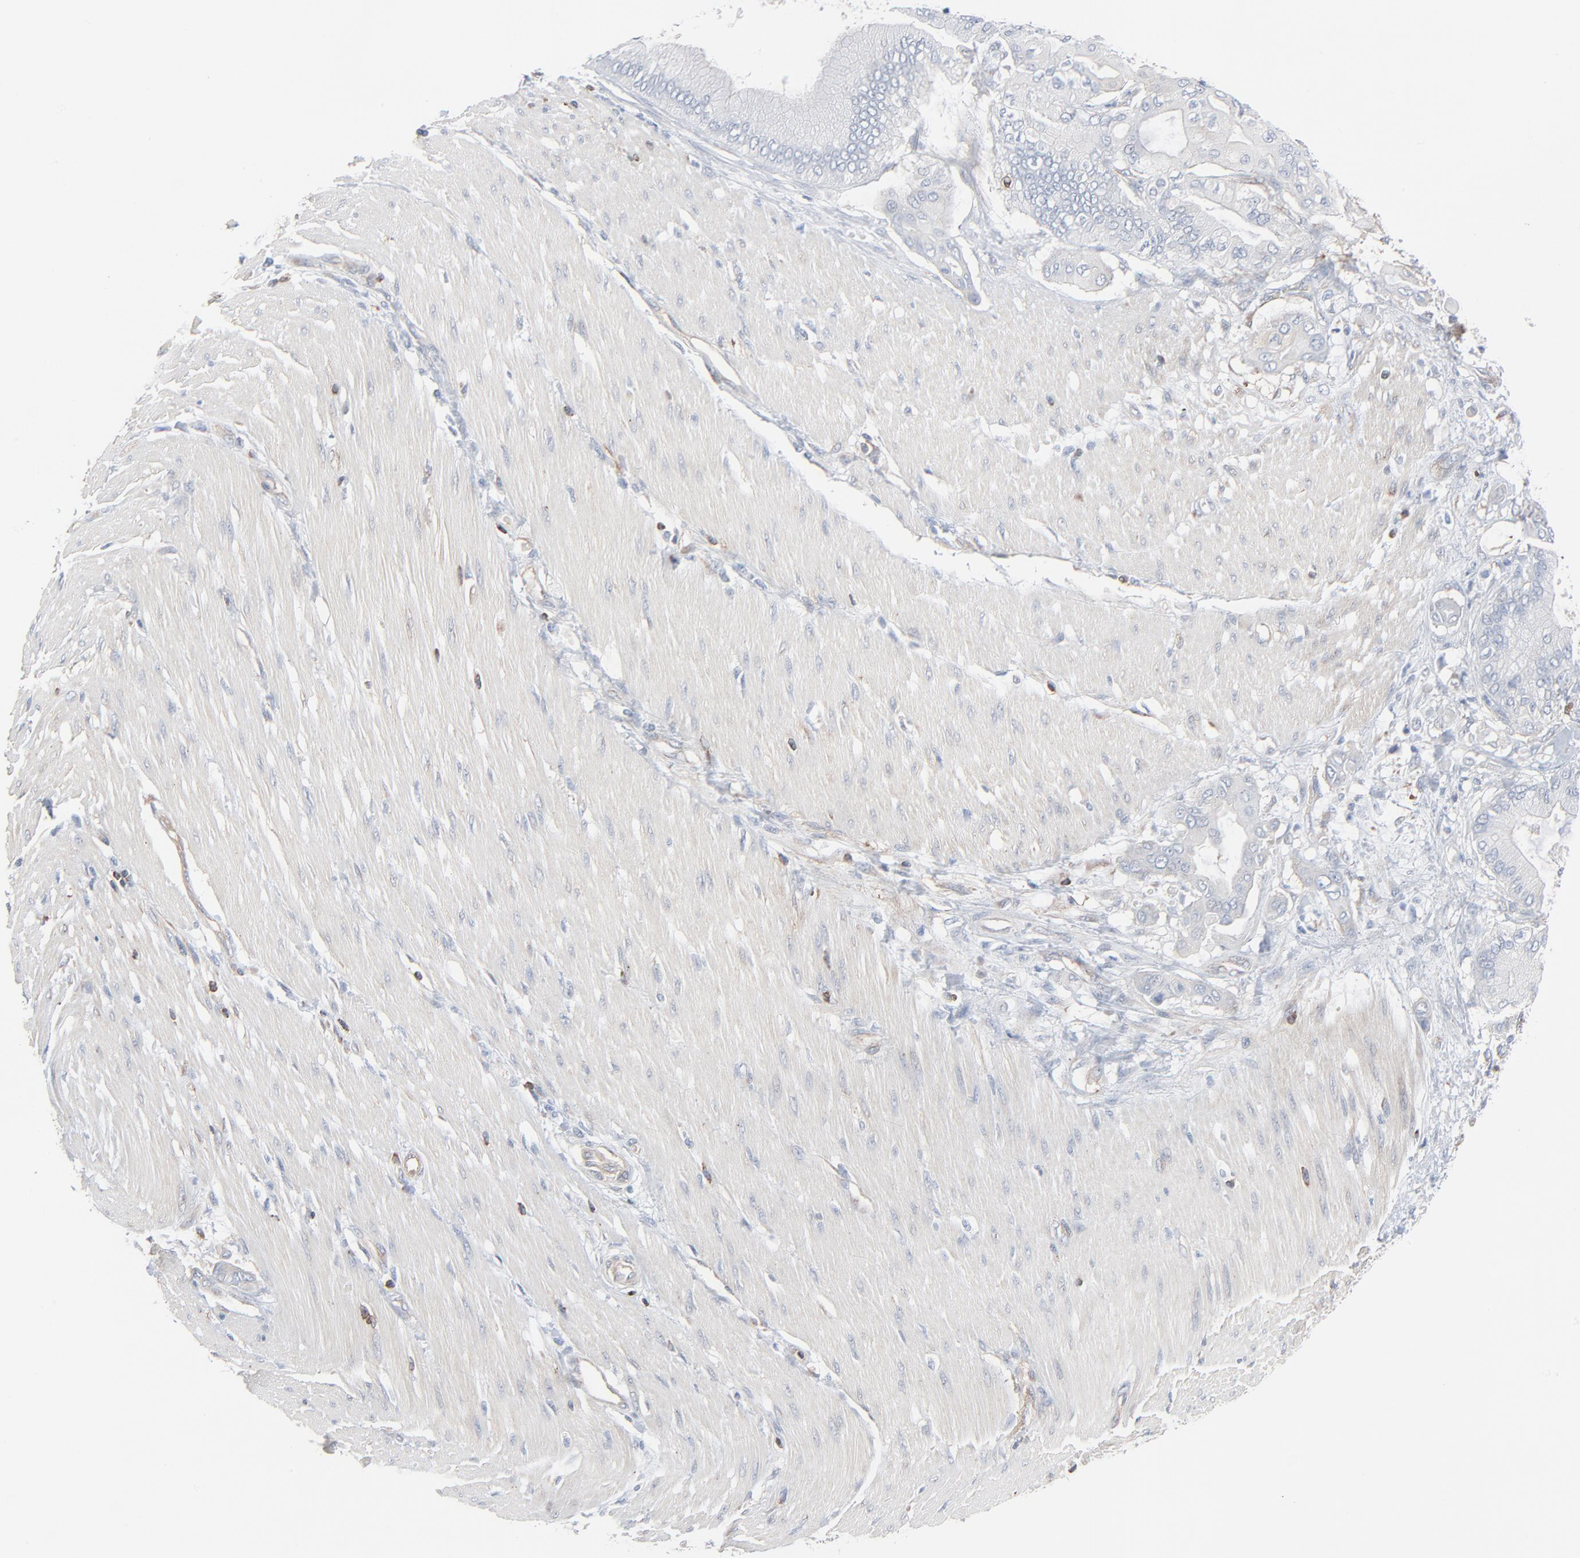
{"staining": {"intensity": "negative", "quantity": "none", "location": "none"}, "tissue": "pancreatic cancer", "cell_type": "Tumor cells", "image_type": "cancer", "snomed": [{"axis": "morphology", "description": "Adenocarcinoma, NOS"}, {"axis": "morphology", "description": "Adenocarcinoma, metastatic, NOS"}, {"axis": "topography", "description": "Lymph node"}, {"axis": "topography", "description": "Pancreas"}, {"axis": "topography", "description": "Duodenum"}], "caption": "Tumor cells are negative for protein expression in human pancreatic cancer.", "gene": "OPTN", "patient": {"sex": "female", "age": 64}}